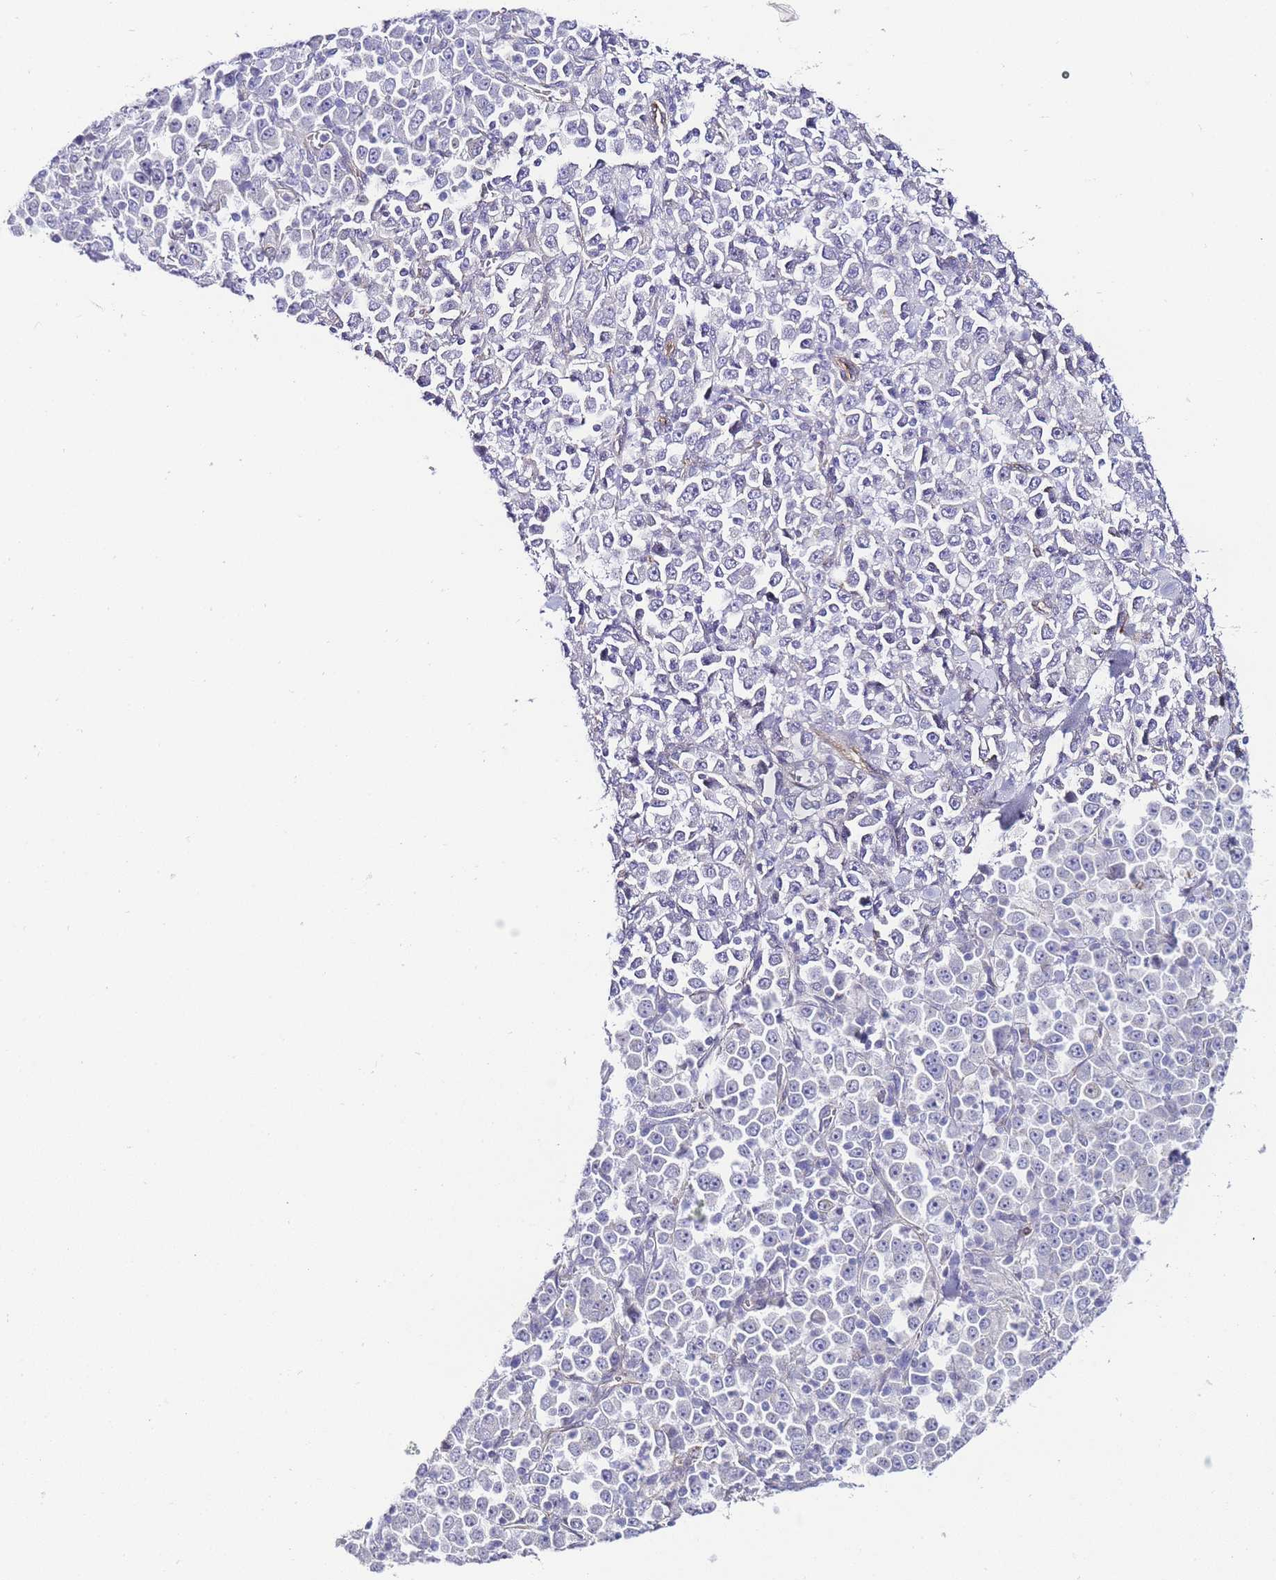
{"staining": {"intensity": "negative", "quantity": "none", "location": "none"}, "tissue": "stomach cancer", "cell_type": "Tumor cells", "image_type": "cancer", "snomed": [{"axis": "morphology", "description": "Normal tissue, NOS"}, {"axis": "morphology", "description": "Adenocarcinoma, NOS"}, {"axis": "topography", "description": "Stomach, upper"}, {"axis": "topography", "description": "Stomach"}], "caption": "Immunohistochemistry (IHC) image of stomach cancer stained for a protein (brown), which reveals no expression in tumor cells.", "gene": "PDCD7", "patient": {"sex": "male", "age": 59}}